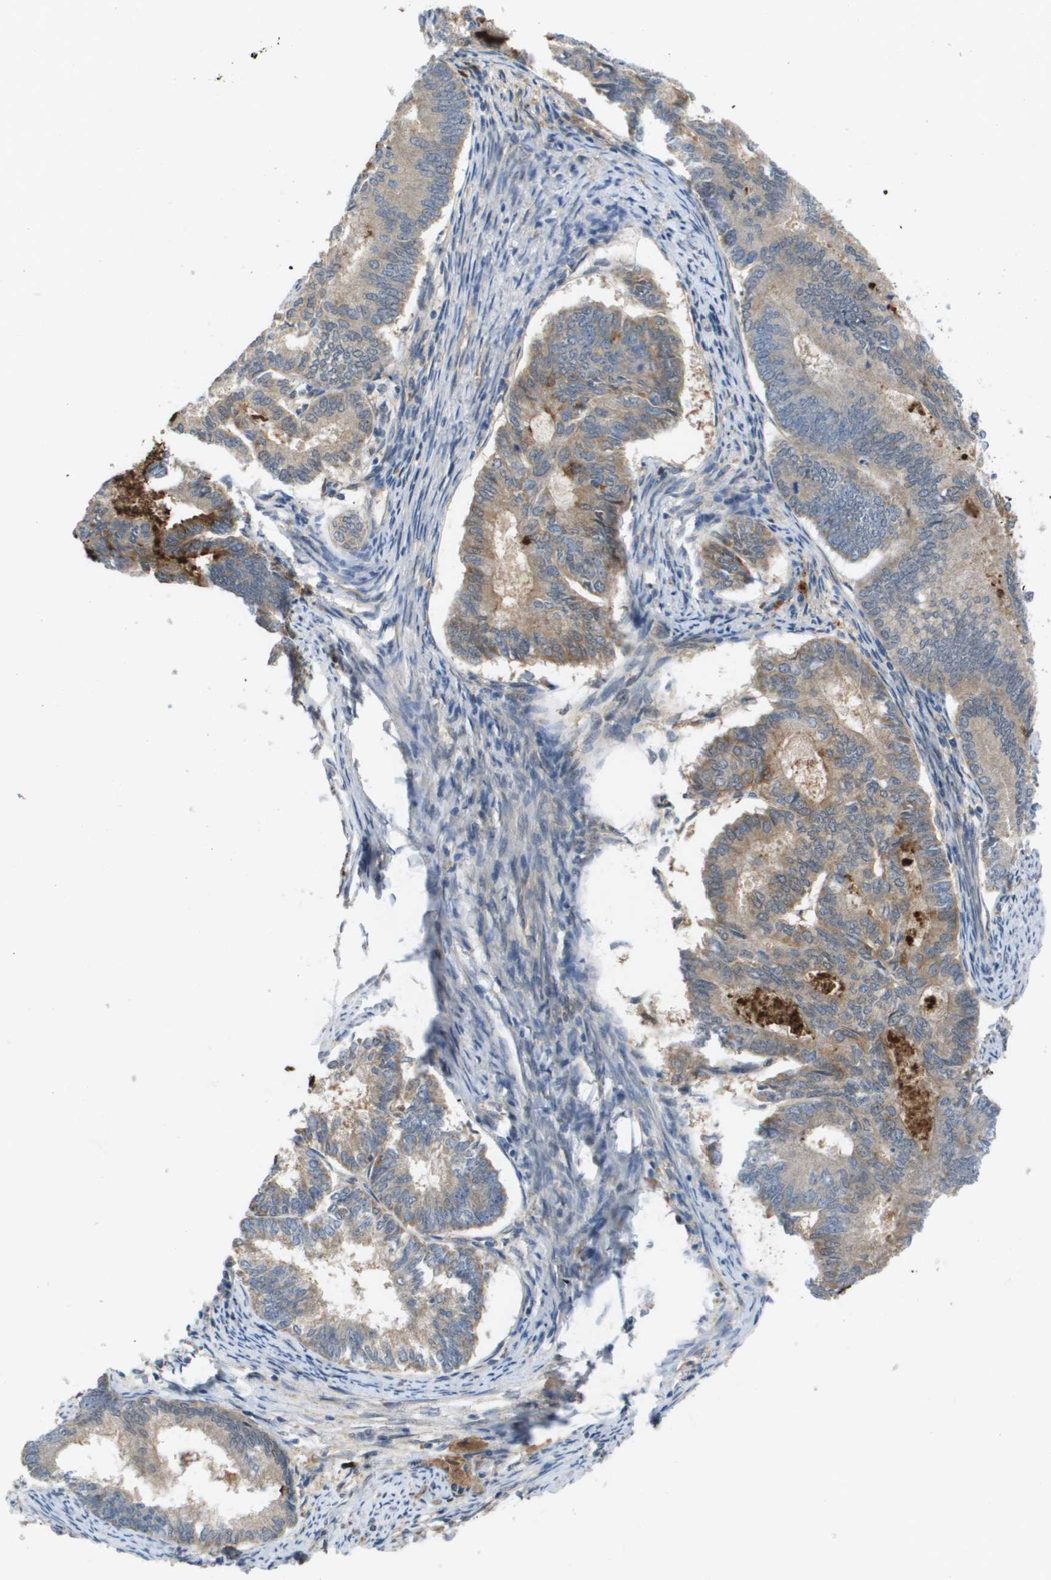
{"staining": {"intensity": "weak", "quantity": "25%-75%", "location": "cytoplasmic/membranous"}, "tissue": "endometrial cancer", "cell_type": "Tumor cells", "image_type": "cancer", "snomed": [{"axis": "morphology", "description": "Adenocarcinoma, NOS"}, {"axis": "topography", "description": "Endometrium"}], "caption": "DAB (3,3'-diaminobenzidine) immunohistochemical staining of endometrial cancer (adenocarcinoma) displays weak cytoplasmic/membranous protein staining in approximately 25%-75% of tumor cells. The staining is performed using DAB brown chromogen to label protein expression. The nuclei are counter-stained blue using hematoxylin.", "gene": "PALD1", "patient": {"sex": "female", "age": 86}}